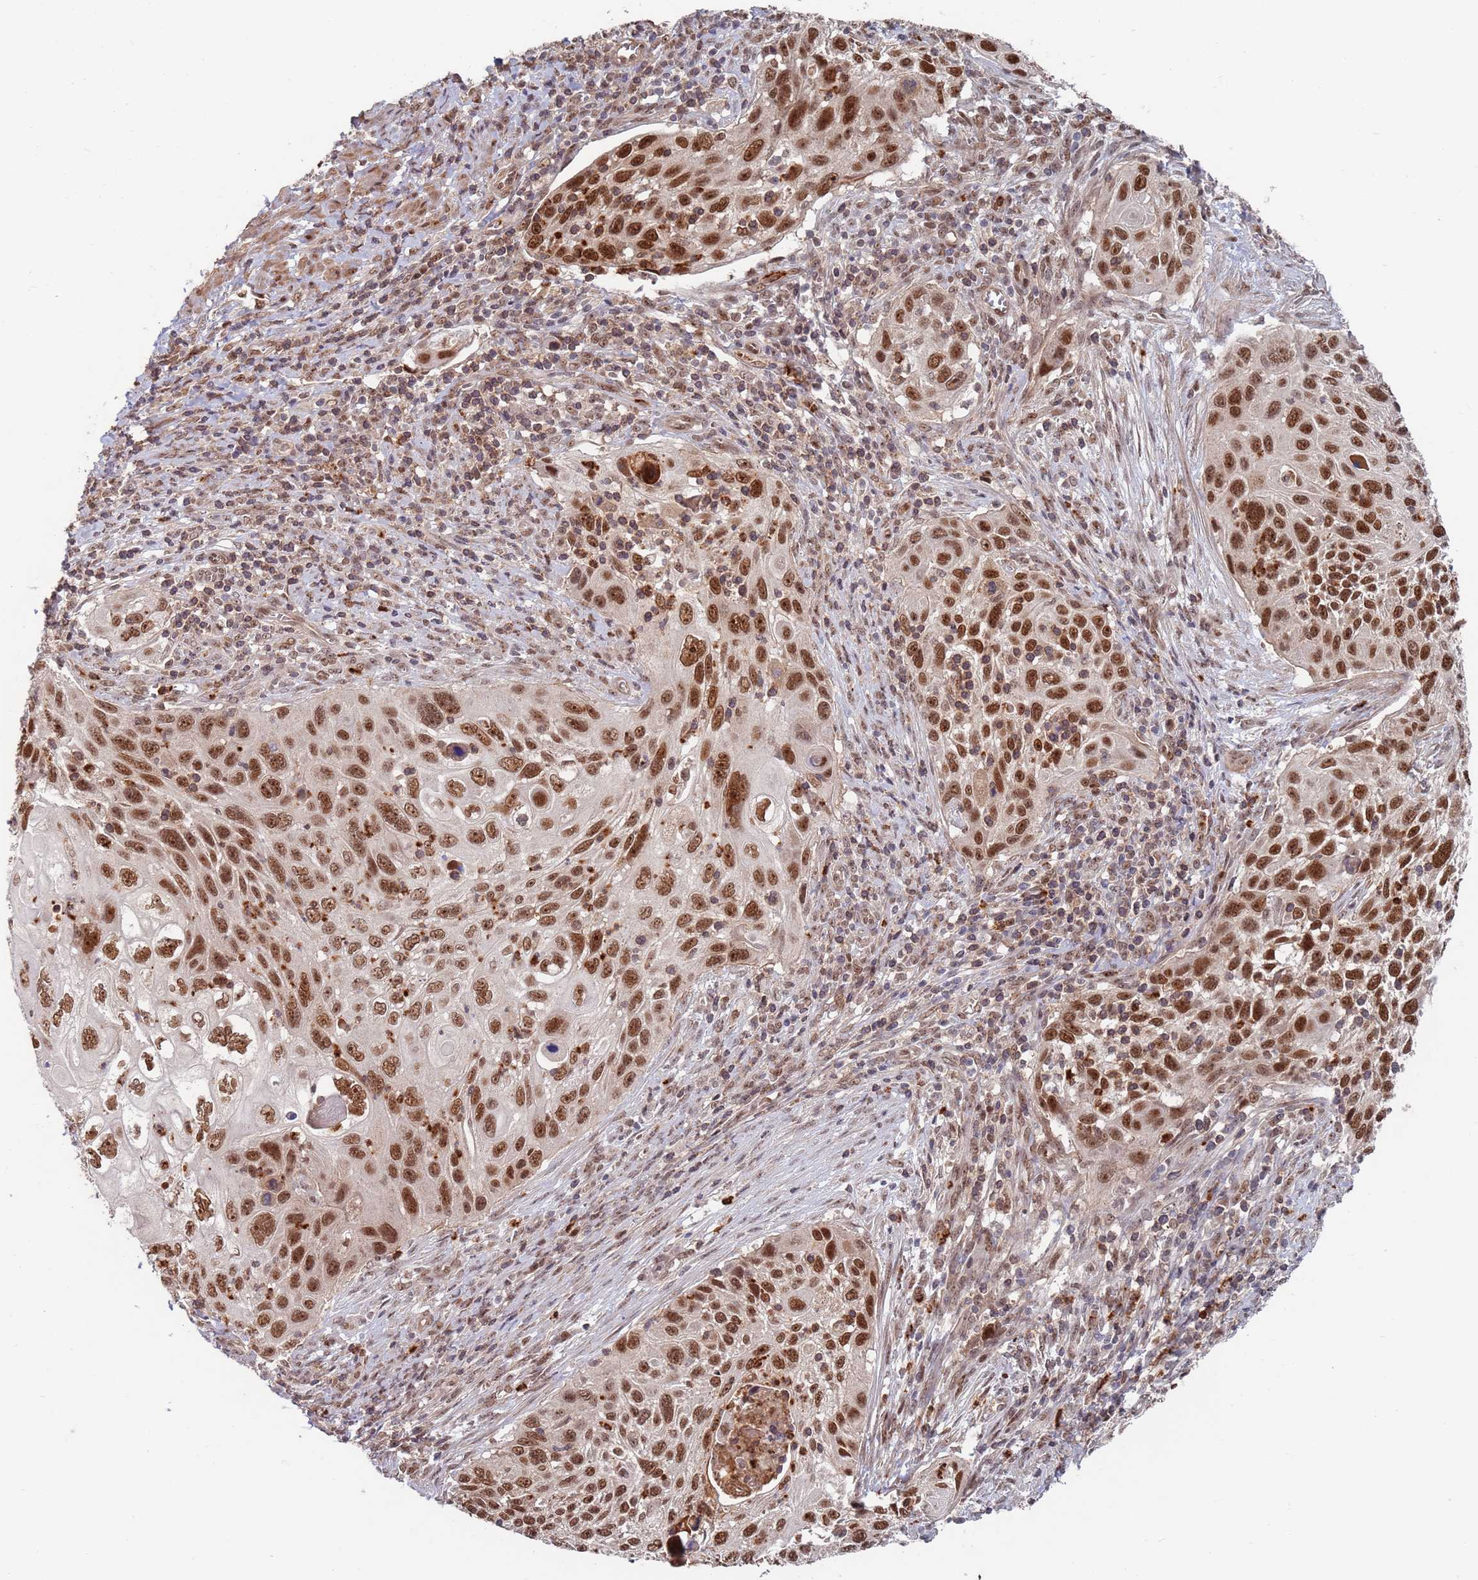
{"staining": {"intensity": "moderate", "quantity": ">75%", "location": "nuclear"}, "tissue": "cervical cancer", "cell_type": "Tumor cells", "image_type": "cancer", "snomed": [{"axis": "morphology", "description": "Squamous cell carcinoma, NOS"}, {"axis": "topography", "description": "Cervix"}], "caption": "Immunohistochemical staining of human cervical squamous cell carcinoma reveals moderate nuclear protein expression in about >75% of tumor cells. (DAB = brown stain, brightfield microscopy at high magnification).", "gene": "RPP25", "patient": {"sex": "female", "age": 70}}